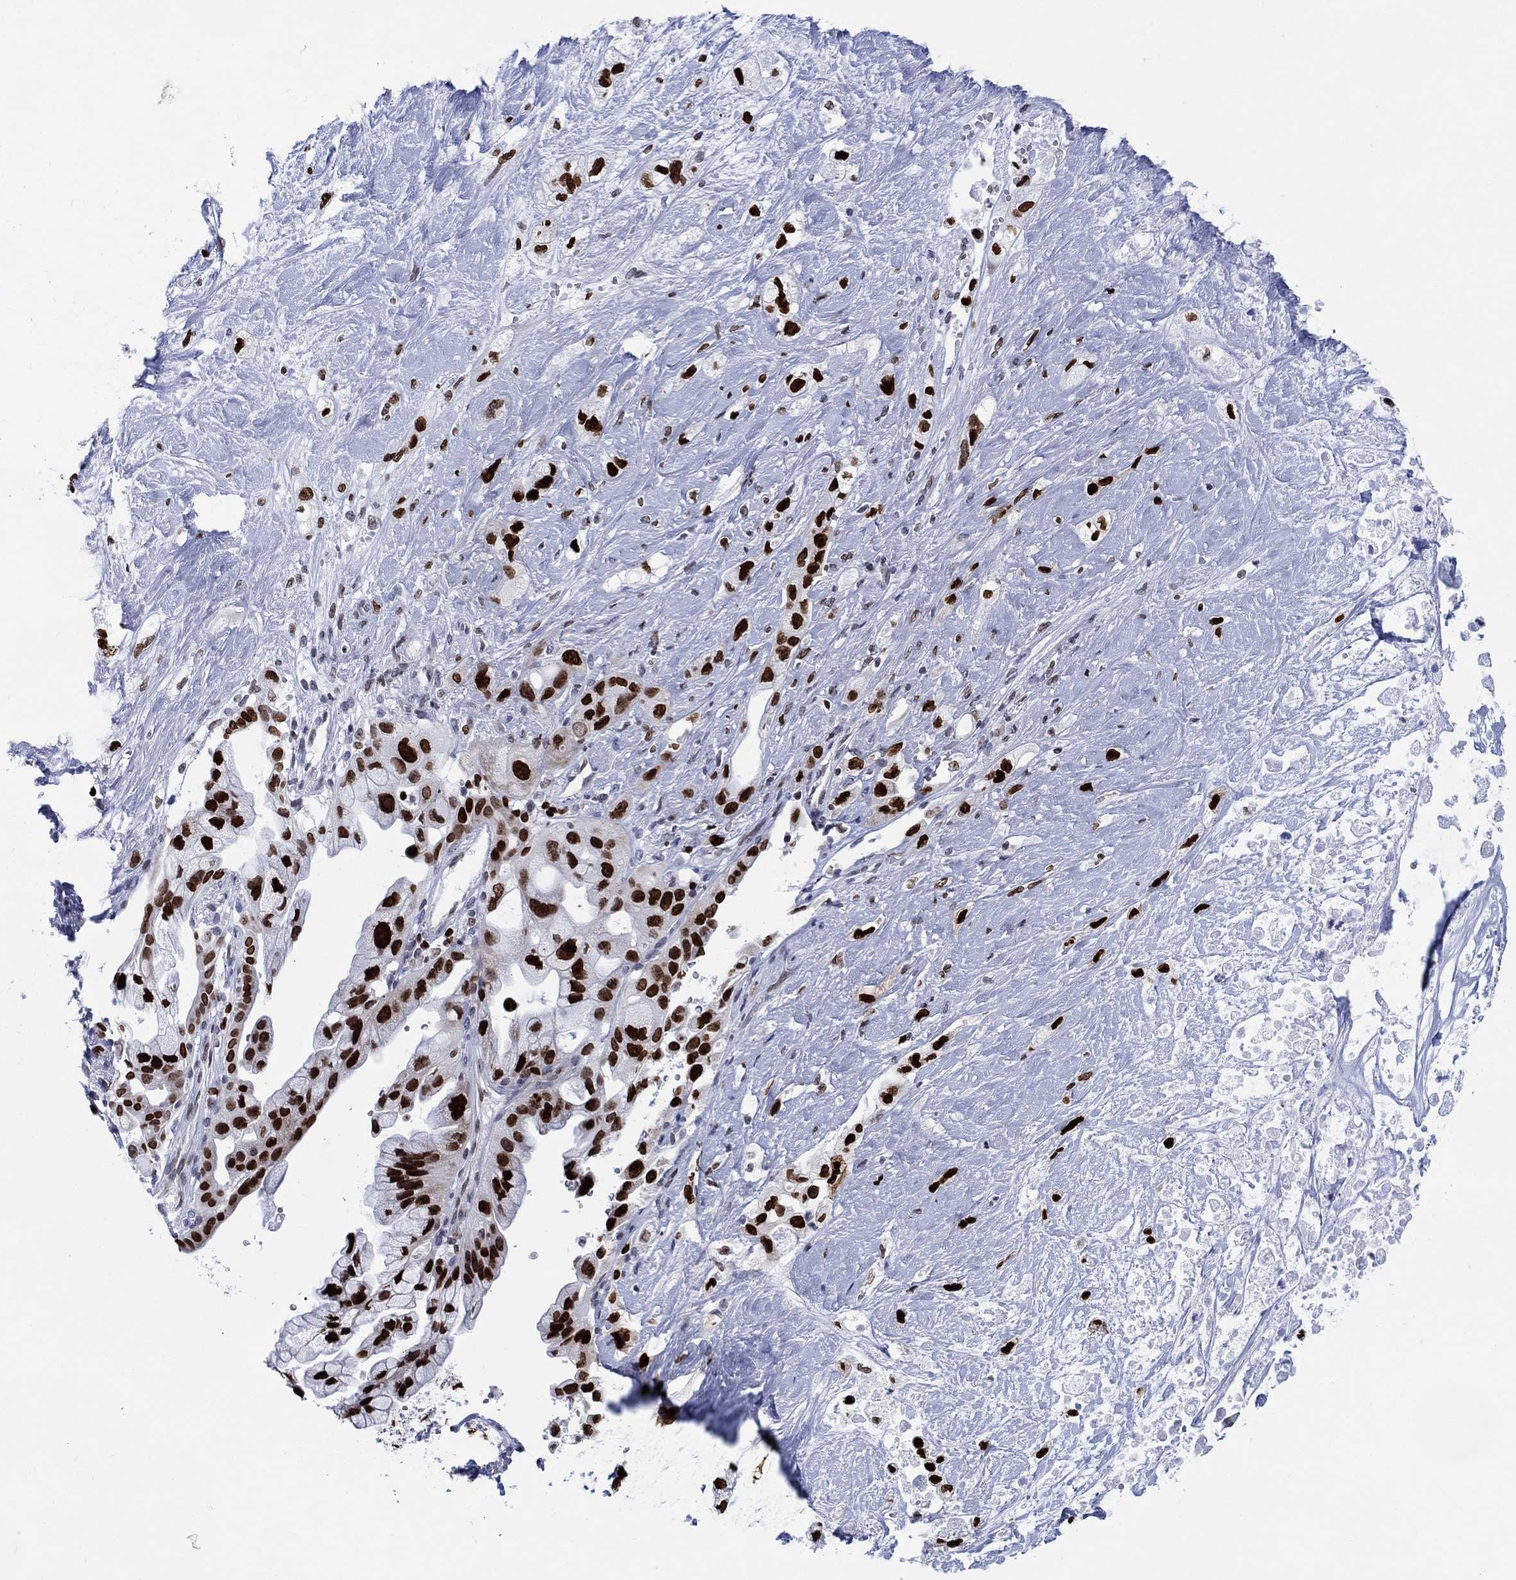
{"staining": {"intensity": "strong", "quantity": "25%-75%", "location": "nuclear"}, "tissue": "pancreatic cancer", "cell_type": "Tumor cells", "image_type": "cancer", "snomed": [{"axis": "morphology", "description": "Adenocarcinoma, NOS"}, {"axis": "topography", "description": "Pancreas"}], "caption": "Adenocarcinoma (pancreatic) stained with a protein marker exhibits strong staining in tumor cells.", "gene": "HMGA1", "patient": {"sex": "male", "age": 44}}